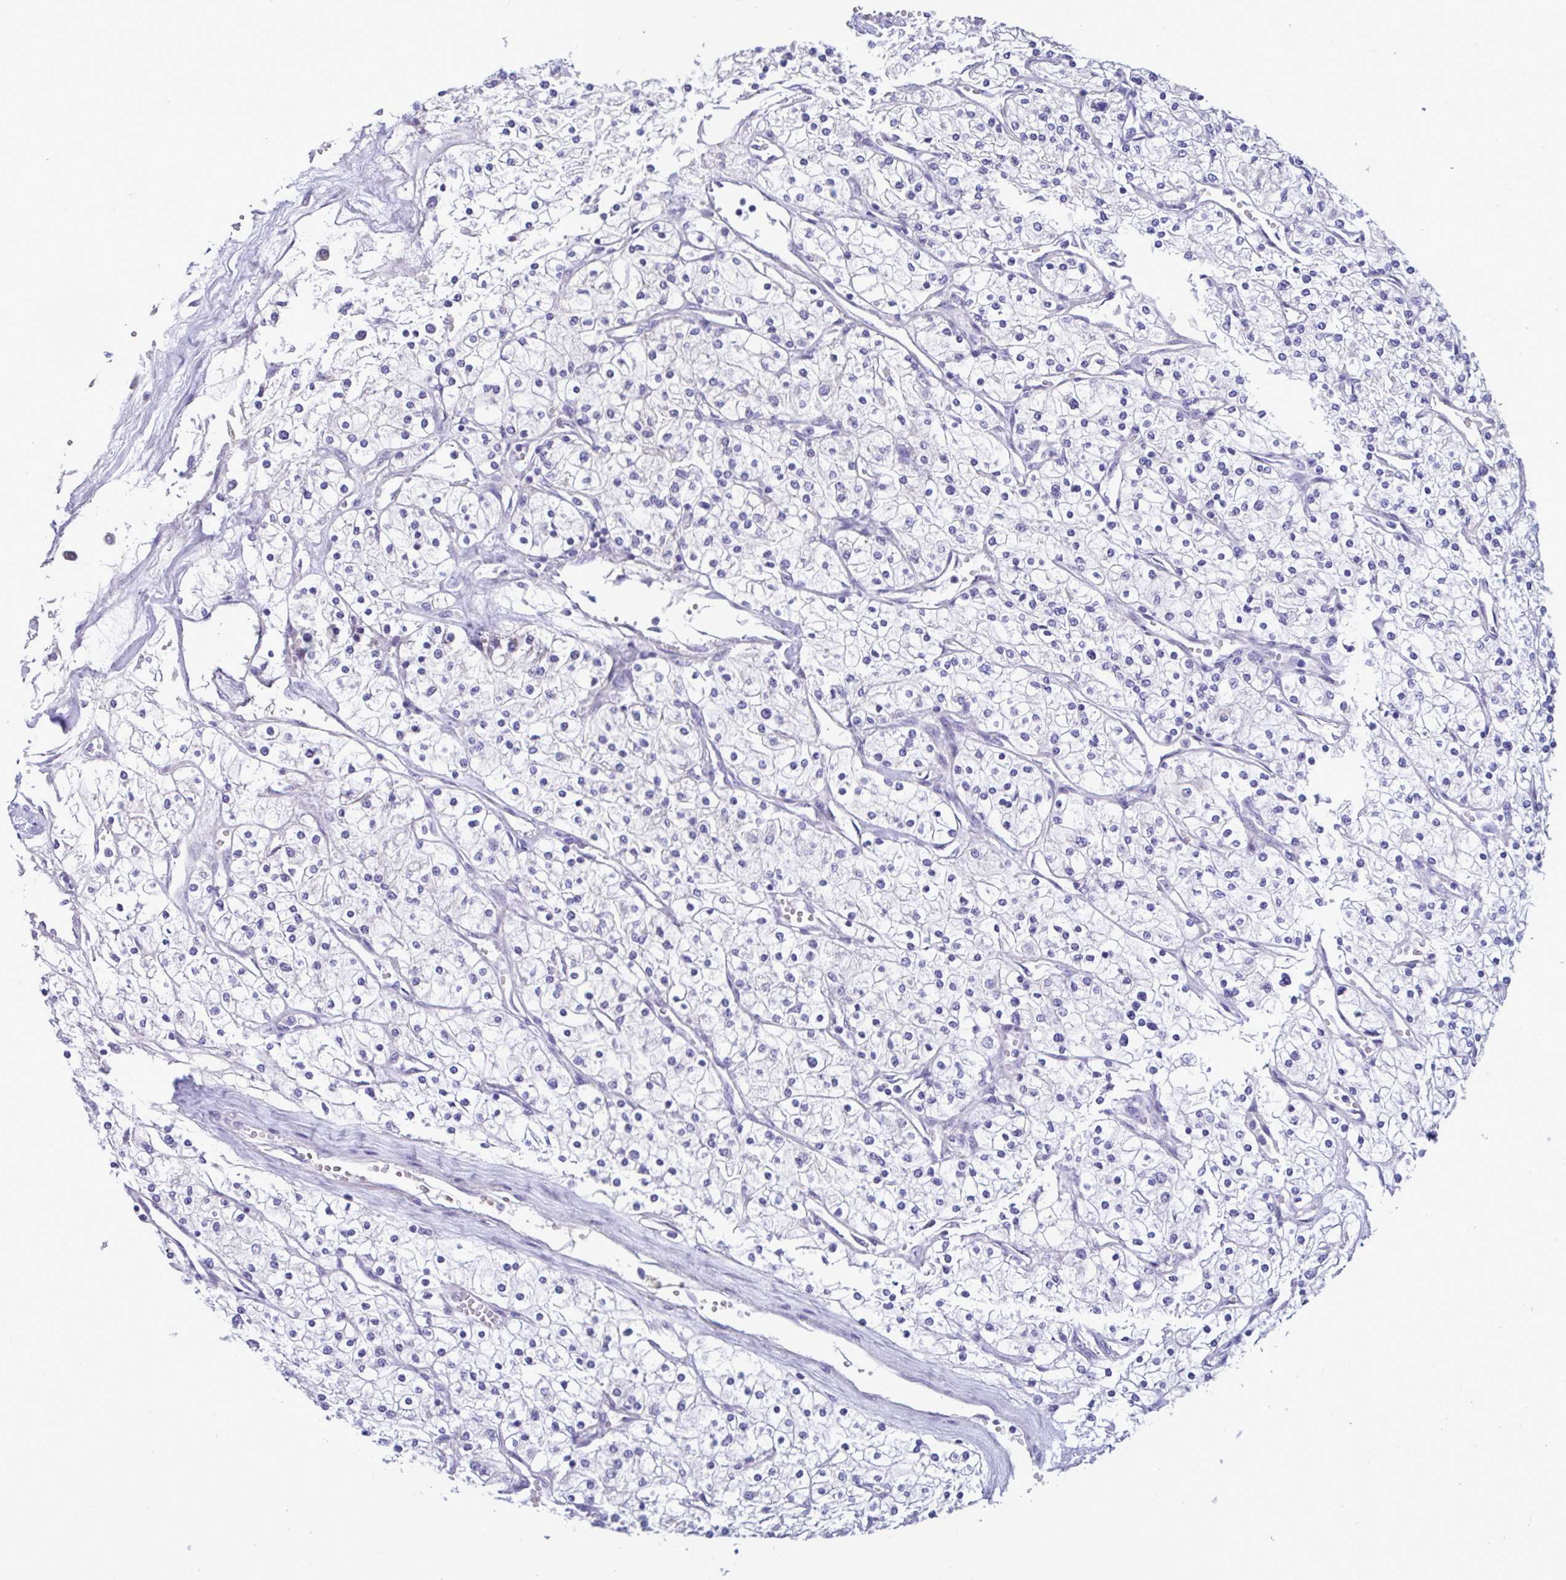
{"staining": {"intensity": "negative", "quantity": "none", "location": "none"}, "tissue": "renal cancer", "cell_type": "Tumor cells", "image_type": "cancer", "snomed": [{"axis": "morphology", "description": "Adenocarcinoma, NOS"}, {"axis": "topography", "description": "Kidney"}], "caption": "Renal adenocarcinoma was stained to show a protein in brown. There is no significant staining in tumor cells.", "gene": "MS4A14", "patient": {"sex": "male", "age": 80}}